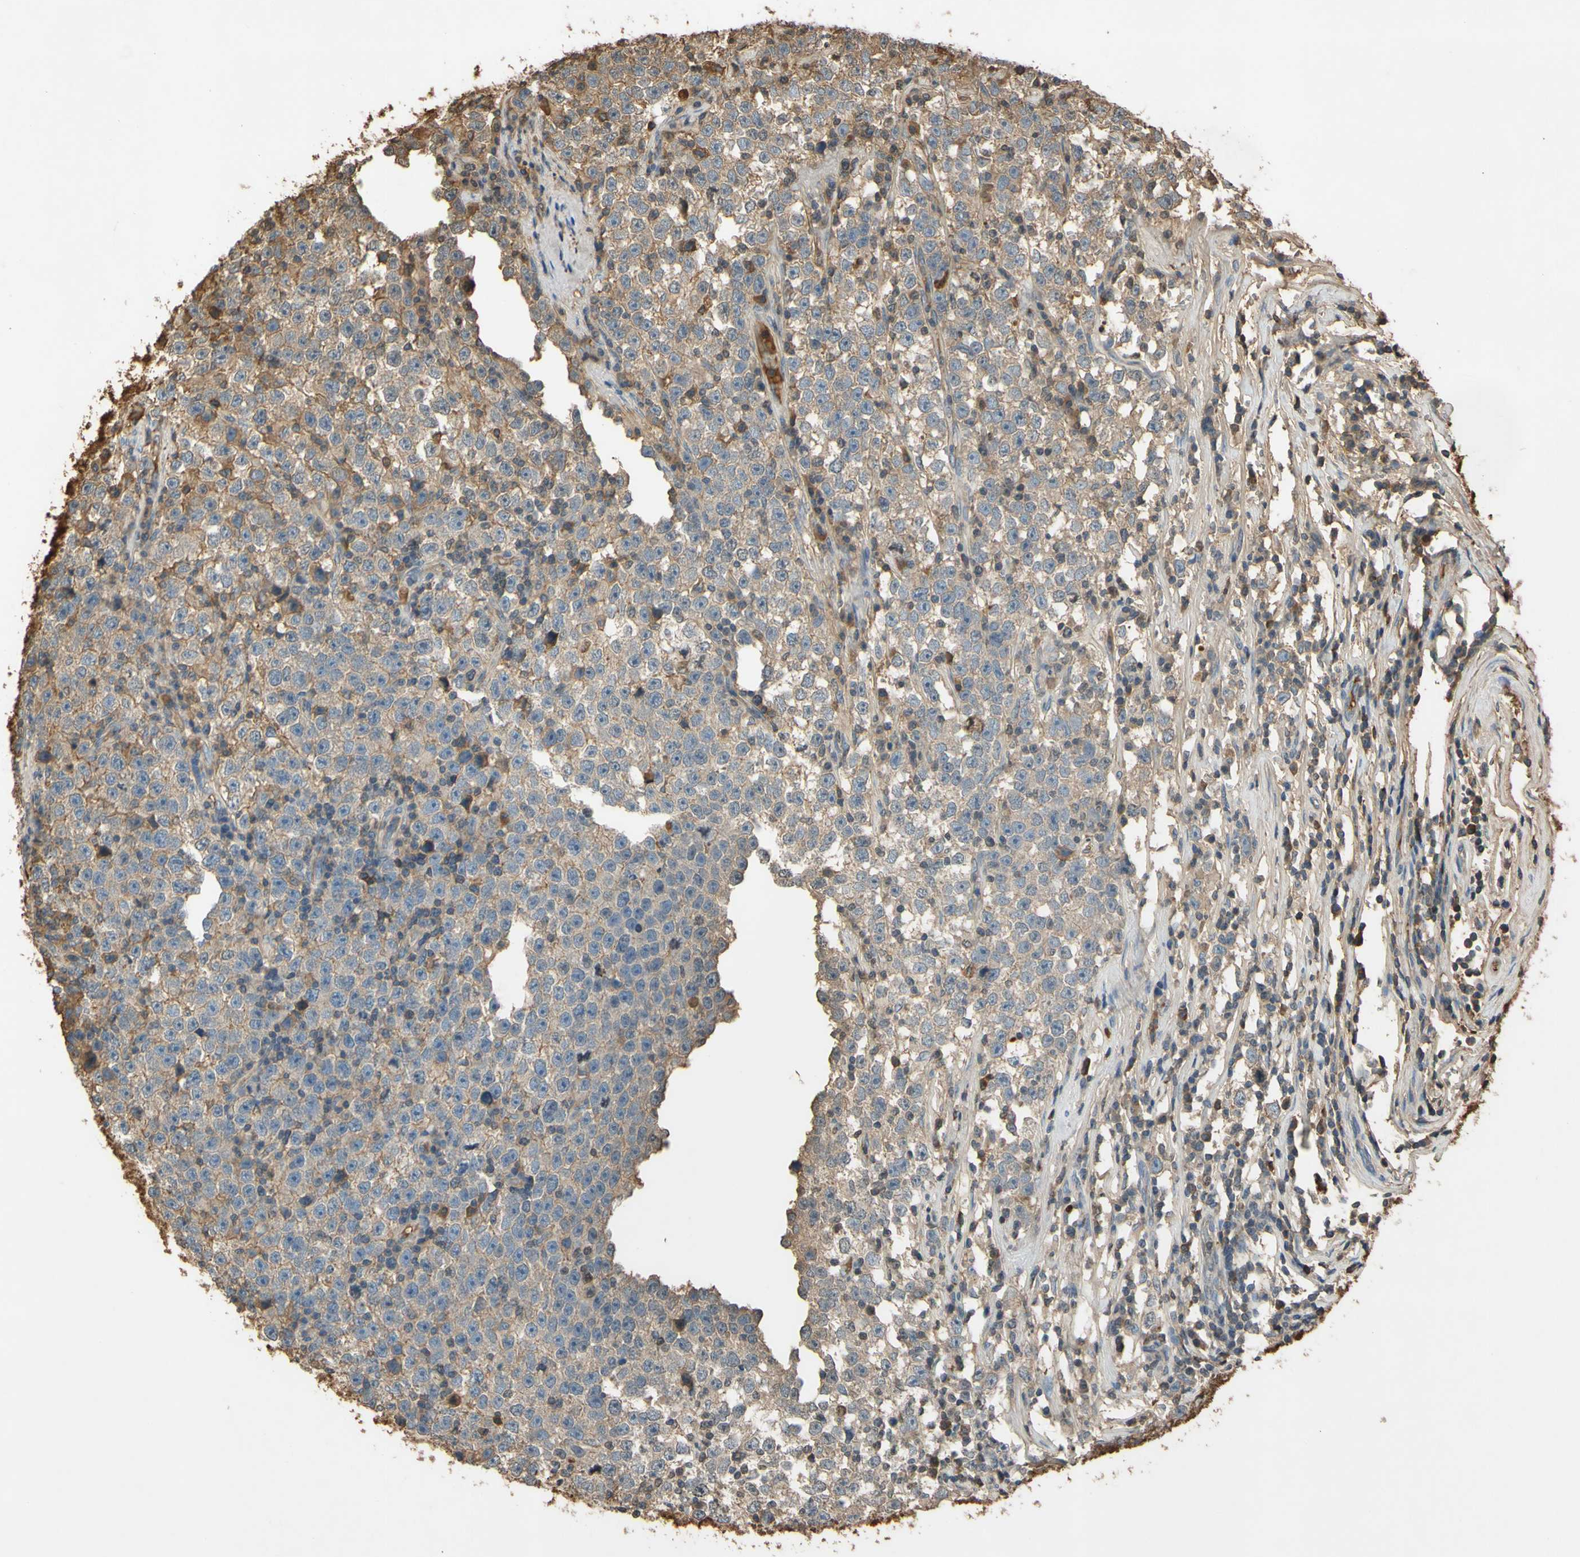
{"staining": {"intensity": "moderate", "quantity": "25%-75%", "location": "cytoplasmic/membranous"}, "tissue": "testis cancer", "cell_type": "Tumor cells", "image_type": "cancer", "snomed": [{"axis": "morphology", "description": "Seminoma, NOS"}, {"axis": "topography", "description": "Testis"}], "caption": "IHC micrograph of neoplastic tissue: human testis seminoma stained using IHC displays medium levels of moderate protein expression localized specifically in the cytoplasmic/membranous of tumor cells, appearing as a cytoplasmic/membranous brown color.", "gene": "TIMP2", "patient": {"sex": "male", "age": 43}}